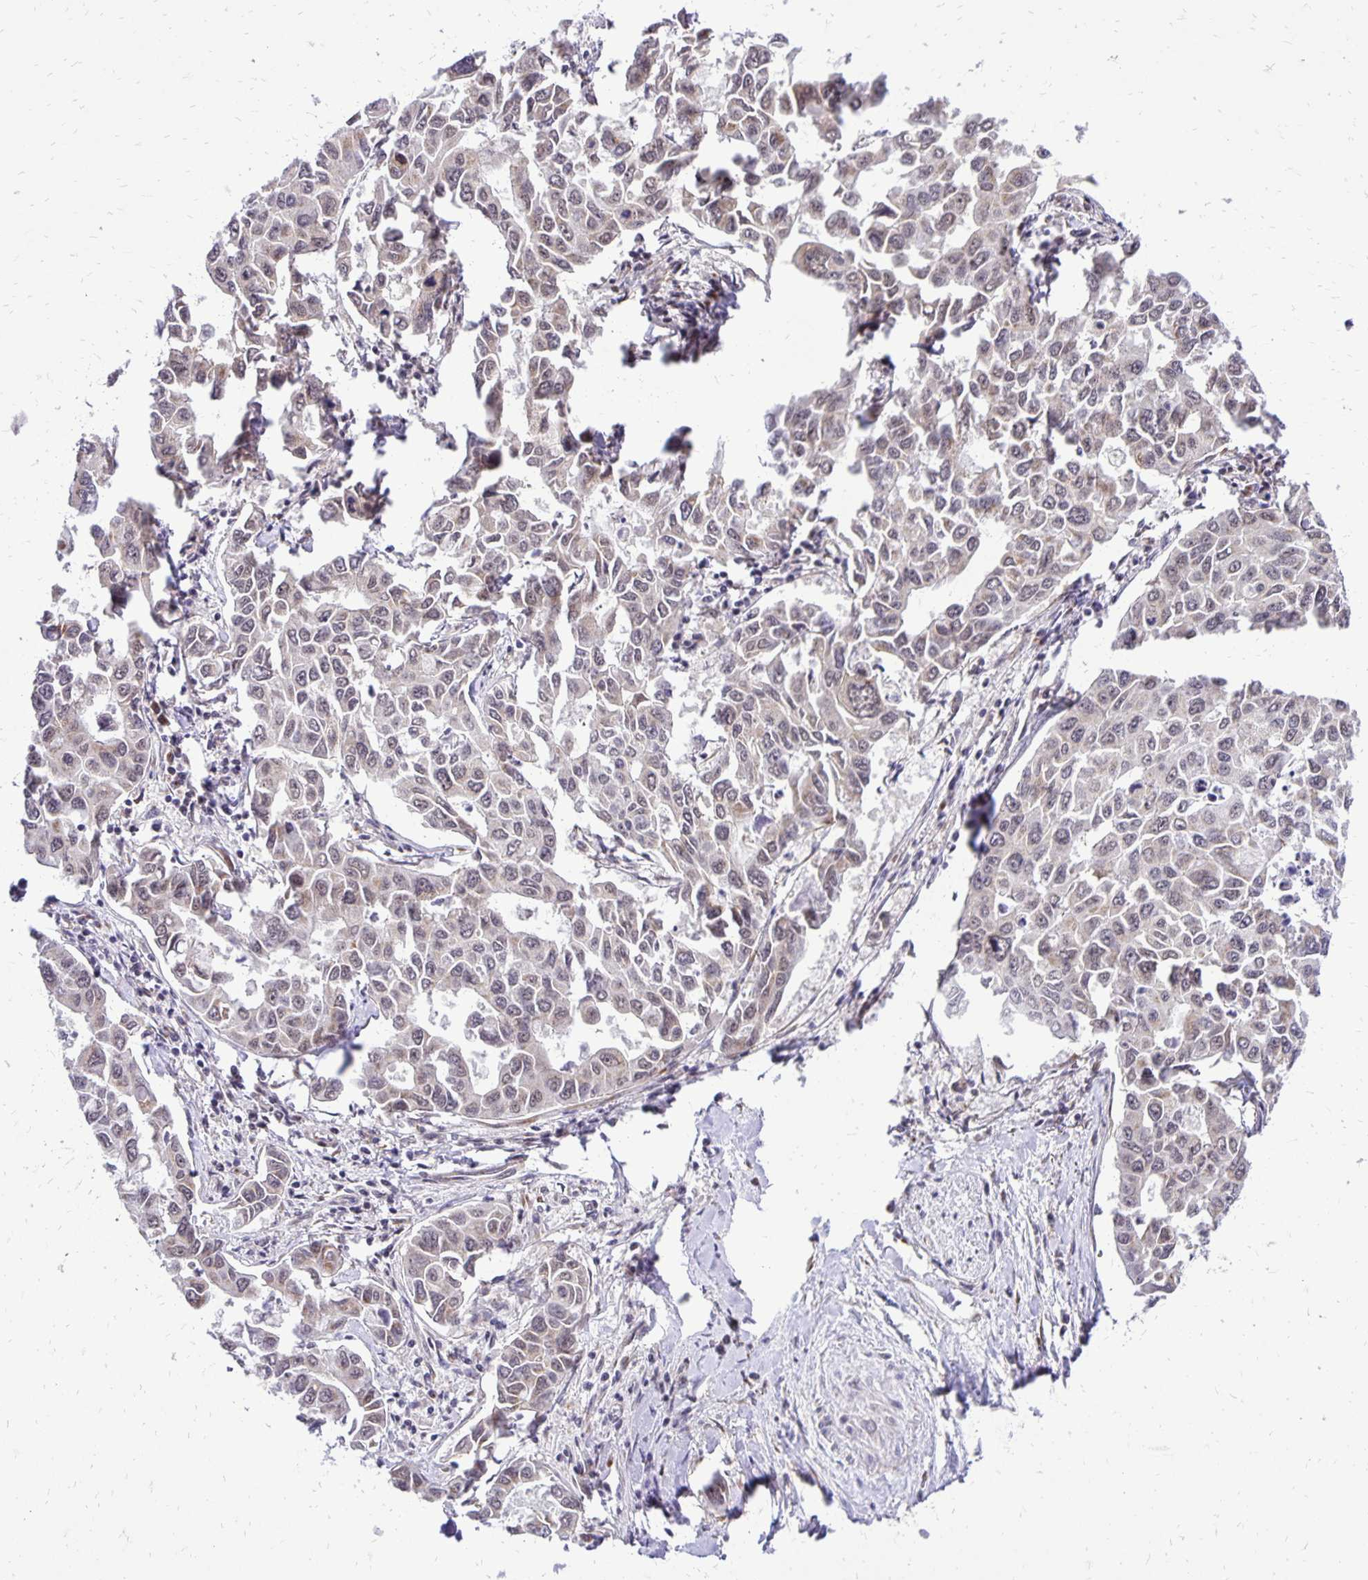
{"staining": {"intensity": "weak", "quantity": "25%-75%", "location": "cytoplasmic/membranous"}, "tissue": "lung cancer", "cell_type": "Tumor cells", "image_type": "cancer", "snomed": [{"axis": "morphology", "description": "Adenocarcinoma, NOS"}, {"axis": "topography", "description": "Lung"}], "caption": "Weak cytoplasmic/membranous staining for a protein is seen in about 25%-75% of tumor cells of lung cancer using immunohistochemistry.", "gene": "GOLGA5", "patient": {"sex": "male", "age": 64}}